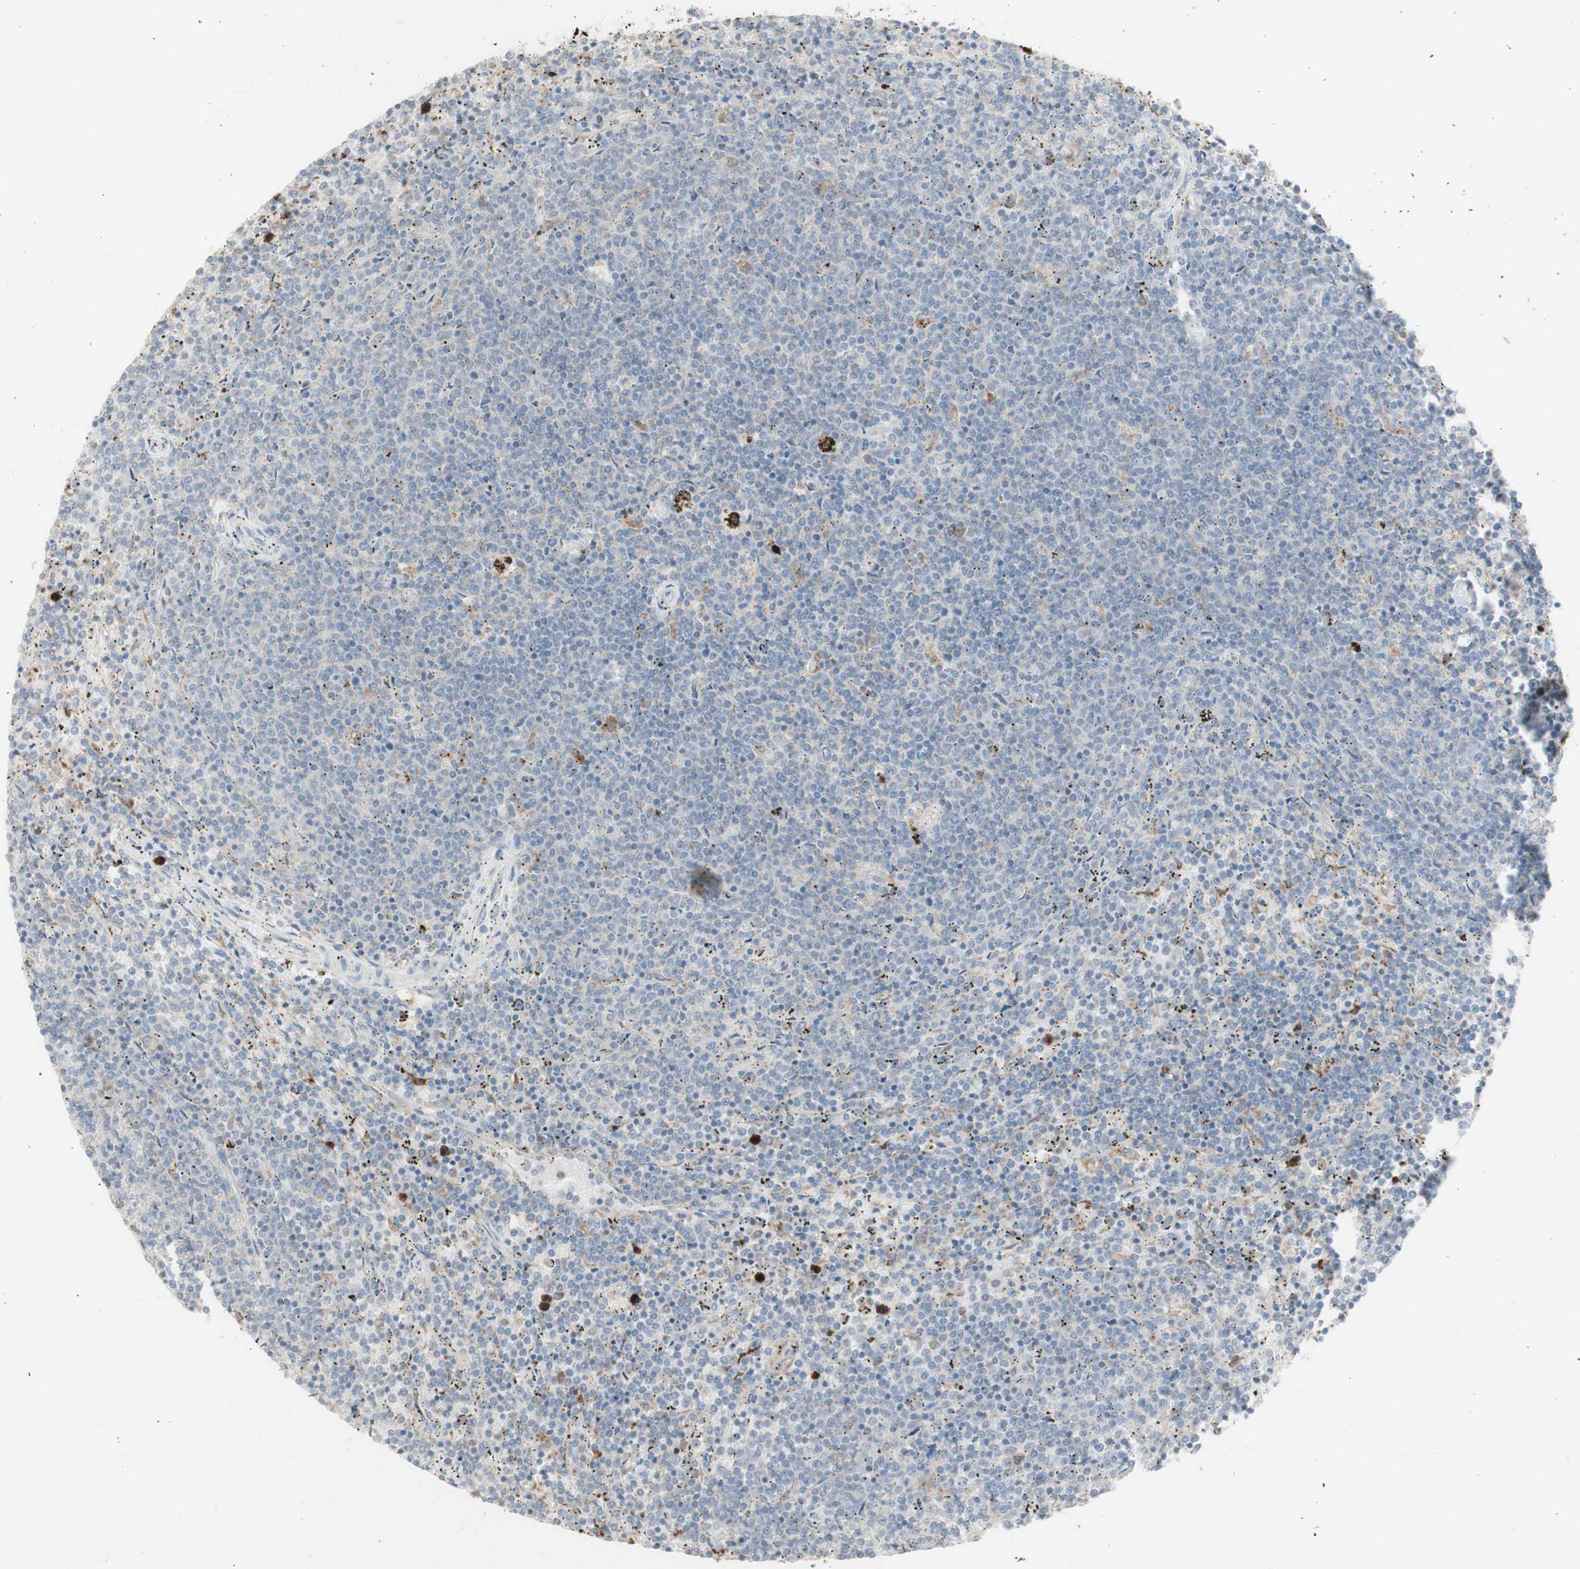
{"staining": {"intensity": "negative", "quantity": "none", "location": "none"}, "tissue": "lymphoma", "cell_type": "Tumor cells", "image_type": "cancer", "snomed": [{"axis": "morphology", "description": "Malignant lymphoma, non-Hodgkin's type, Low grade"}, {"axis": "topography", "description": "Spleen"}], "caption": "The IHC micrograph has no significant staining in tumor cells of lymphoma tissue.", "gene": "ATP6V1B1", "patient": {"sex": "female", "age": 50}}